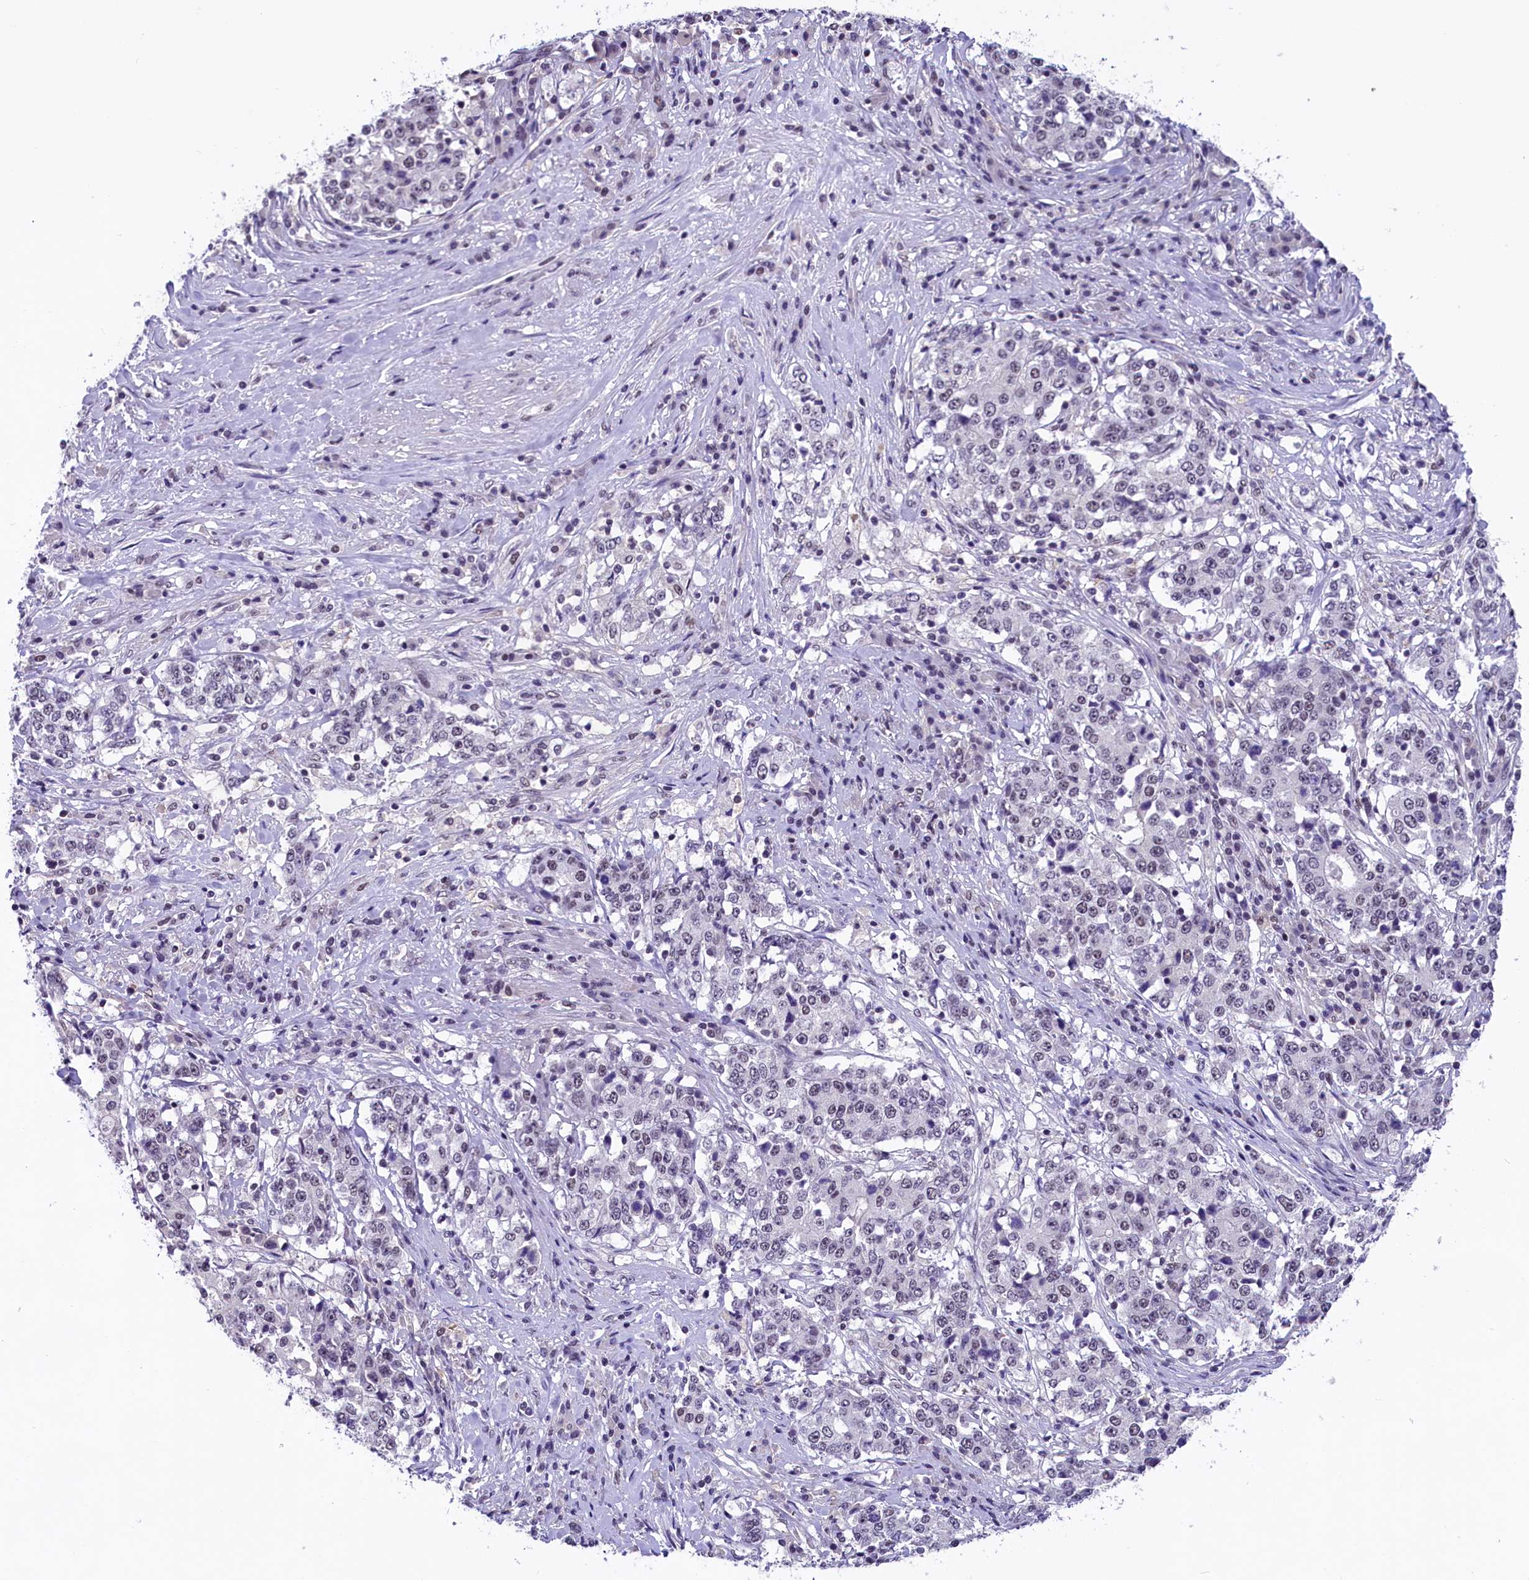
{"staining": {"intensity": "negative", "quantity": "none", "location": "none"}, "tissue": "stomach cancer", "cell_type": "Tumor cells", "image_type": "cancer", "snomed": [{"axis": "morphology", "description": "Adenocarcinoma, NOS"}, {"axis": "topography", "description": "Stomach"}], "caption": "The photomicrograph displays no significant expression in tumor cells of stomach adenocarcinoma.", "gene": "ZC3H4", "patient": {"sex": "male", "age": 59}}